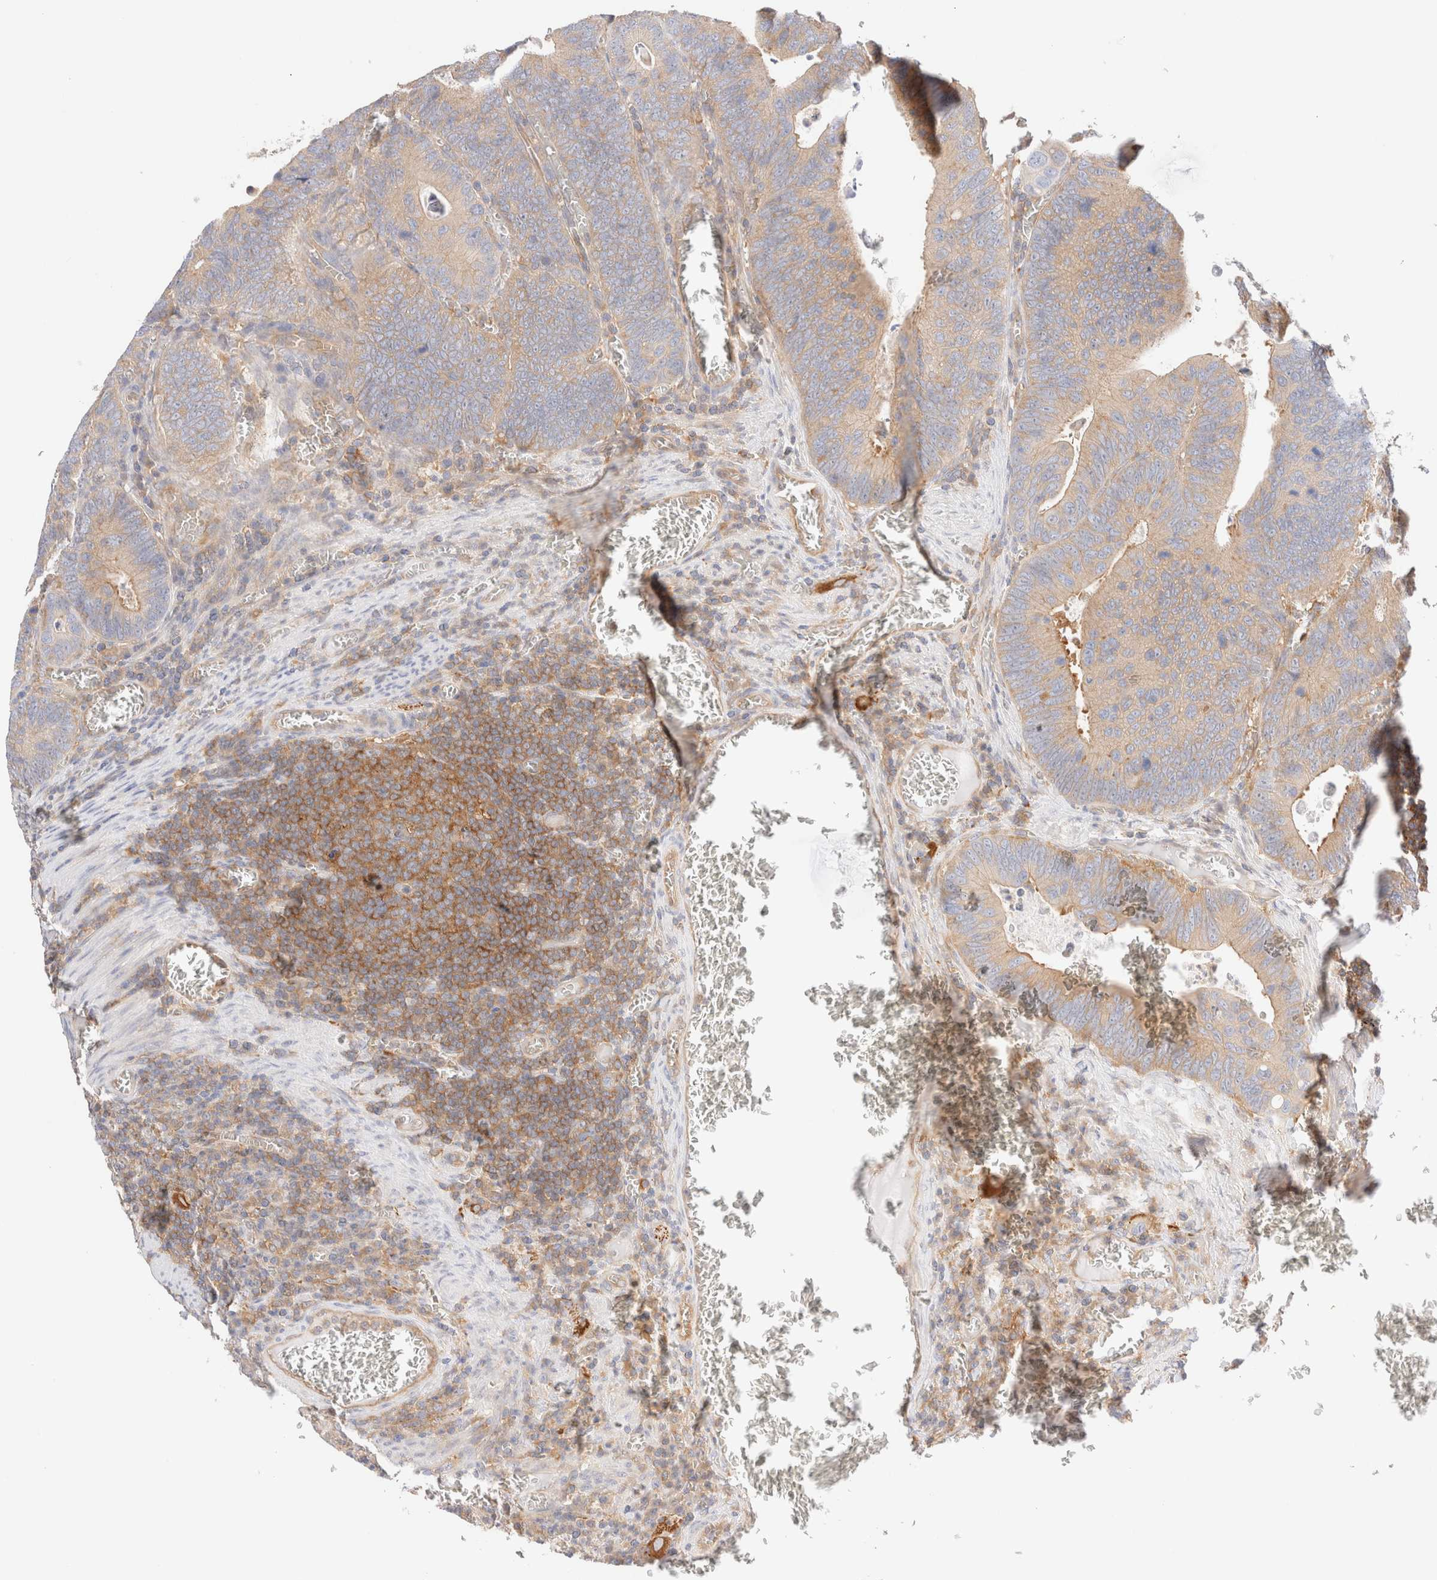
{"staining": {"intensity": "moderate", "quantity": ">75%", "location": "cytoplasmic/membranous"}, "tissue": "colorectal cancer", "cell_type": "Tumor cells", "image_type": "cancer", "snomed": [{"axis": "morphology", "description": "Inflammation, NOS"}, {"axis": "morphology", "description": "Adenocarcinoma, NOS"}, {"axis": "topography", "description": "Colon"}], "caption": "Tumor cells display medium levels of moderate cytoplasmic/membranous expression in approximately >75% of cells in colorectal cancer (adenocarcinoma).", "gene": "RABEP1", "patient": {"sex": "male", "age": 72}}